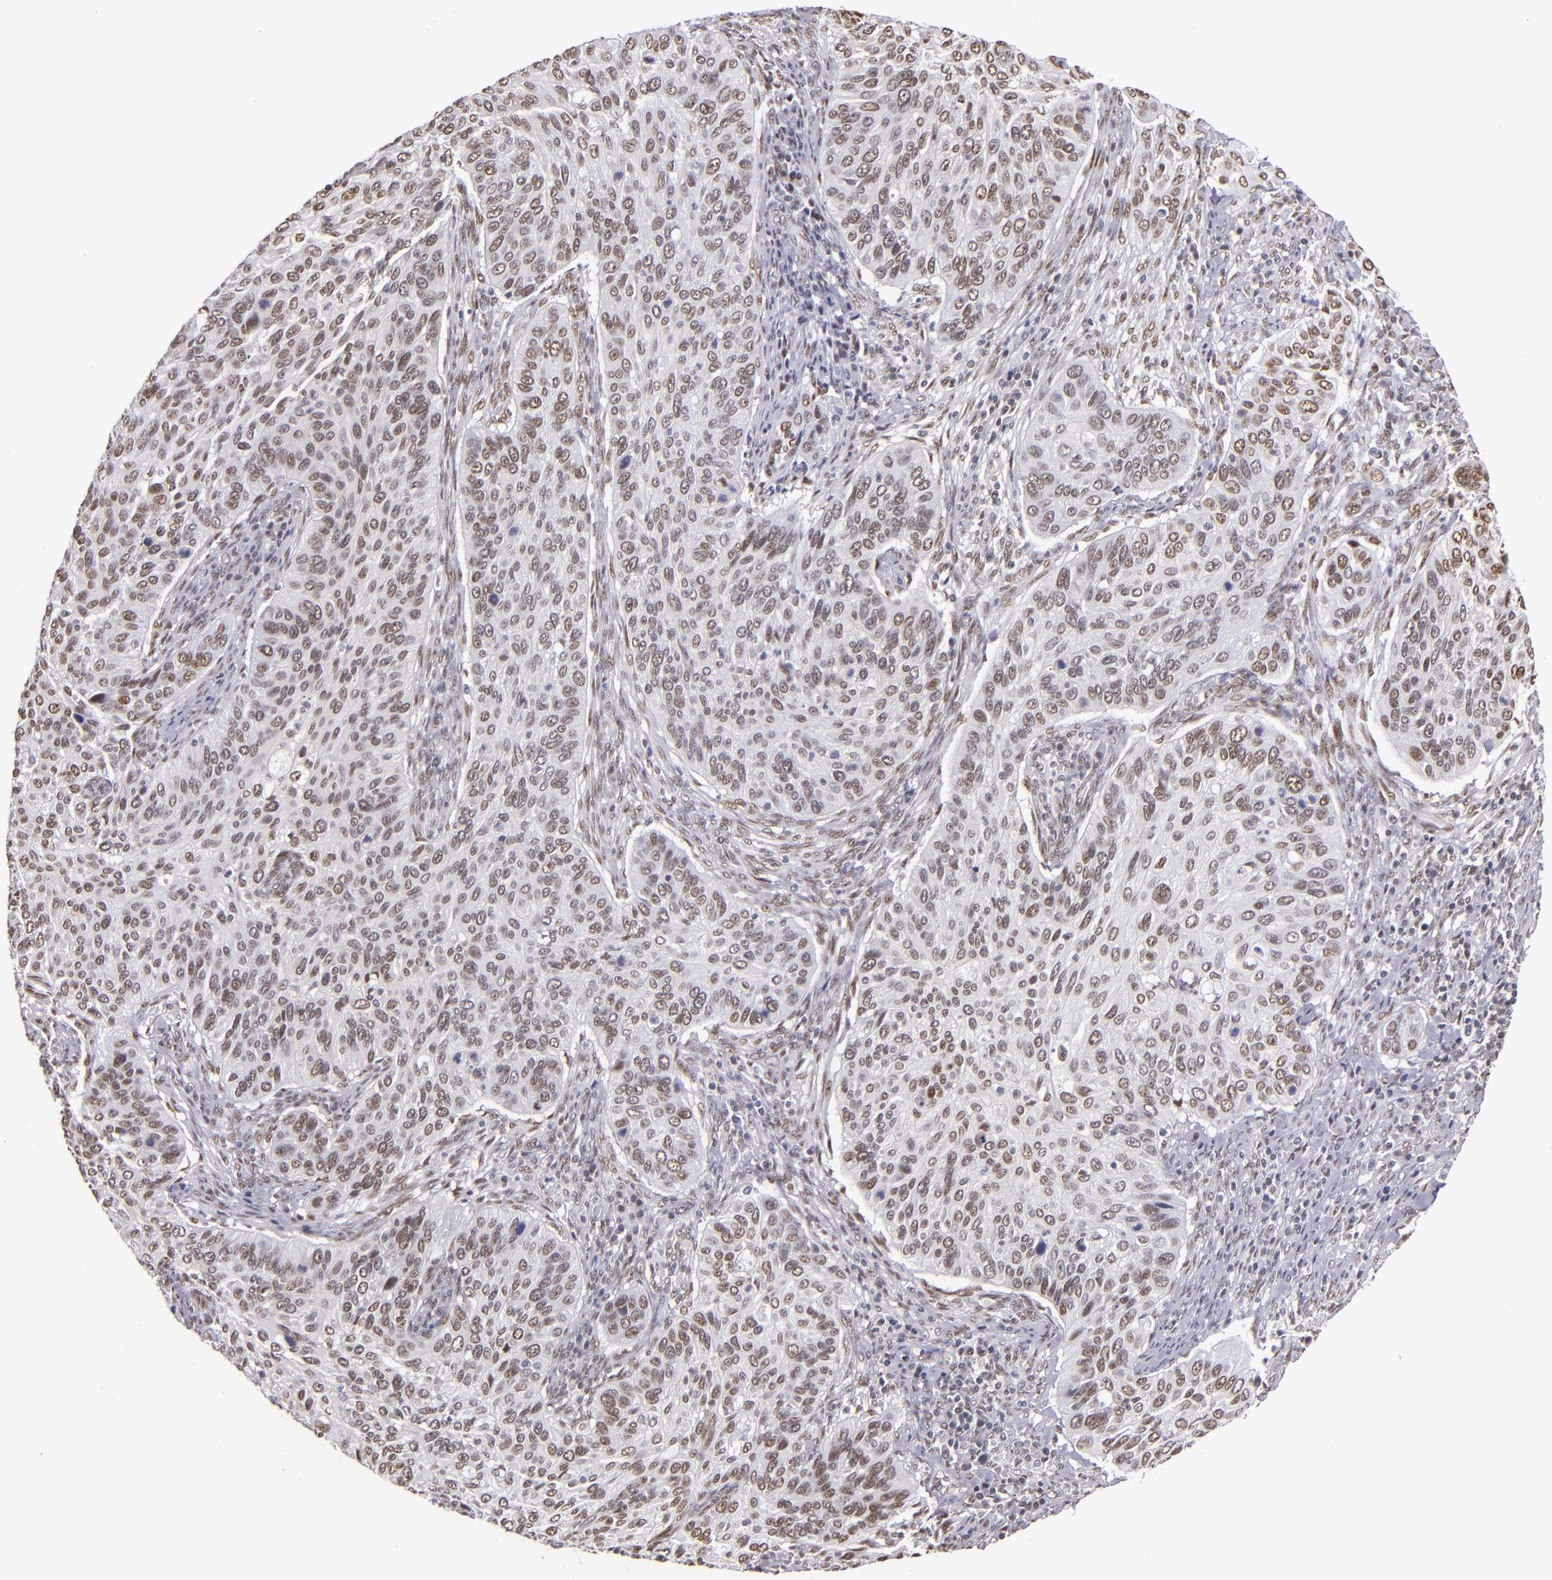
{"staining": {"intensity": "weak", "quantity": "25%-75%", "location": "nuclear"}, "tissue": "cervical cancer", "cell_type": "Tumor cells", "image_type": "cancer", "snomed": [{"axis": "morphology", "description": "Adenocarcinoma, NOS"}, {"axis": "topography", "description": "Cervix"}], "caption": "Immunohistochemical staining of human cervical cancer (adenocarcinoma) exhibits weak nuclear protein expression in about 25%-75% of tumor cells. (IHC, brightfield microscopy, high magnification).", "gene": "NCOR2", "patient": {"sex": "female", "age": 29}}